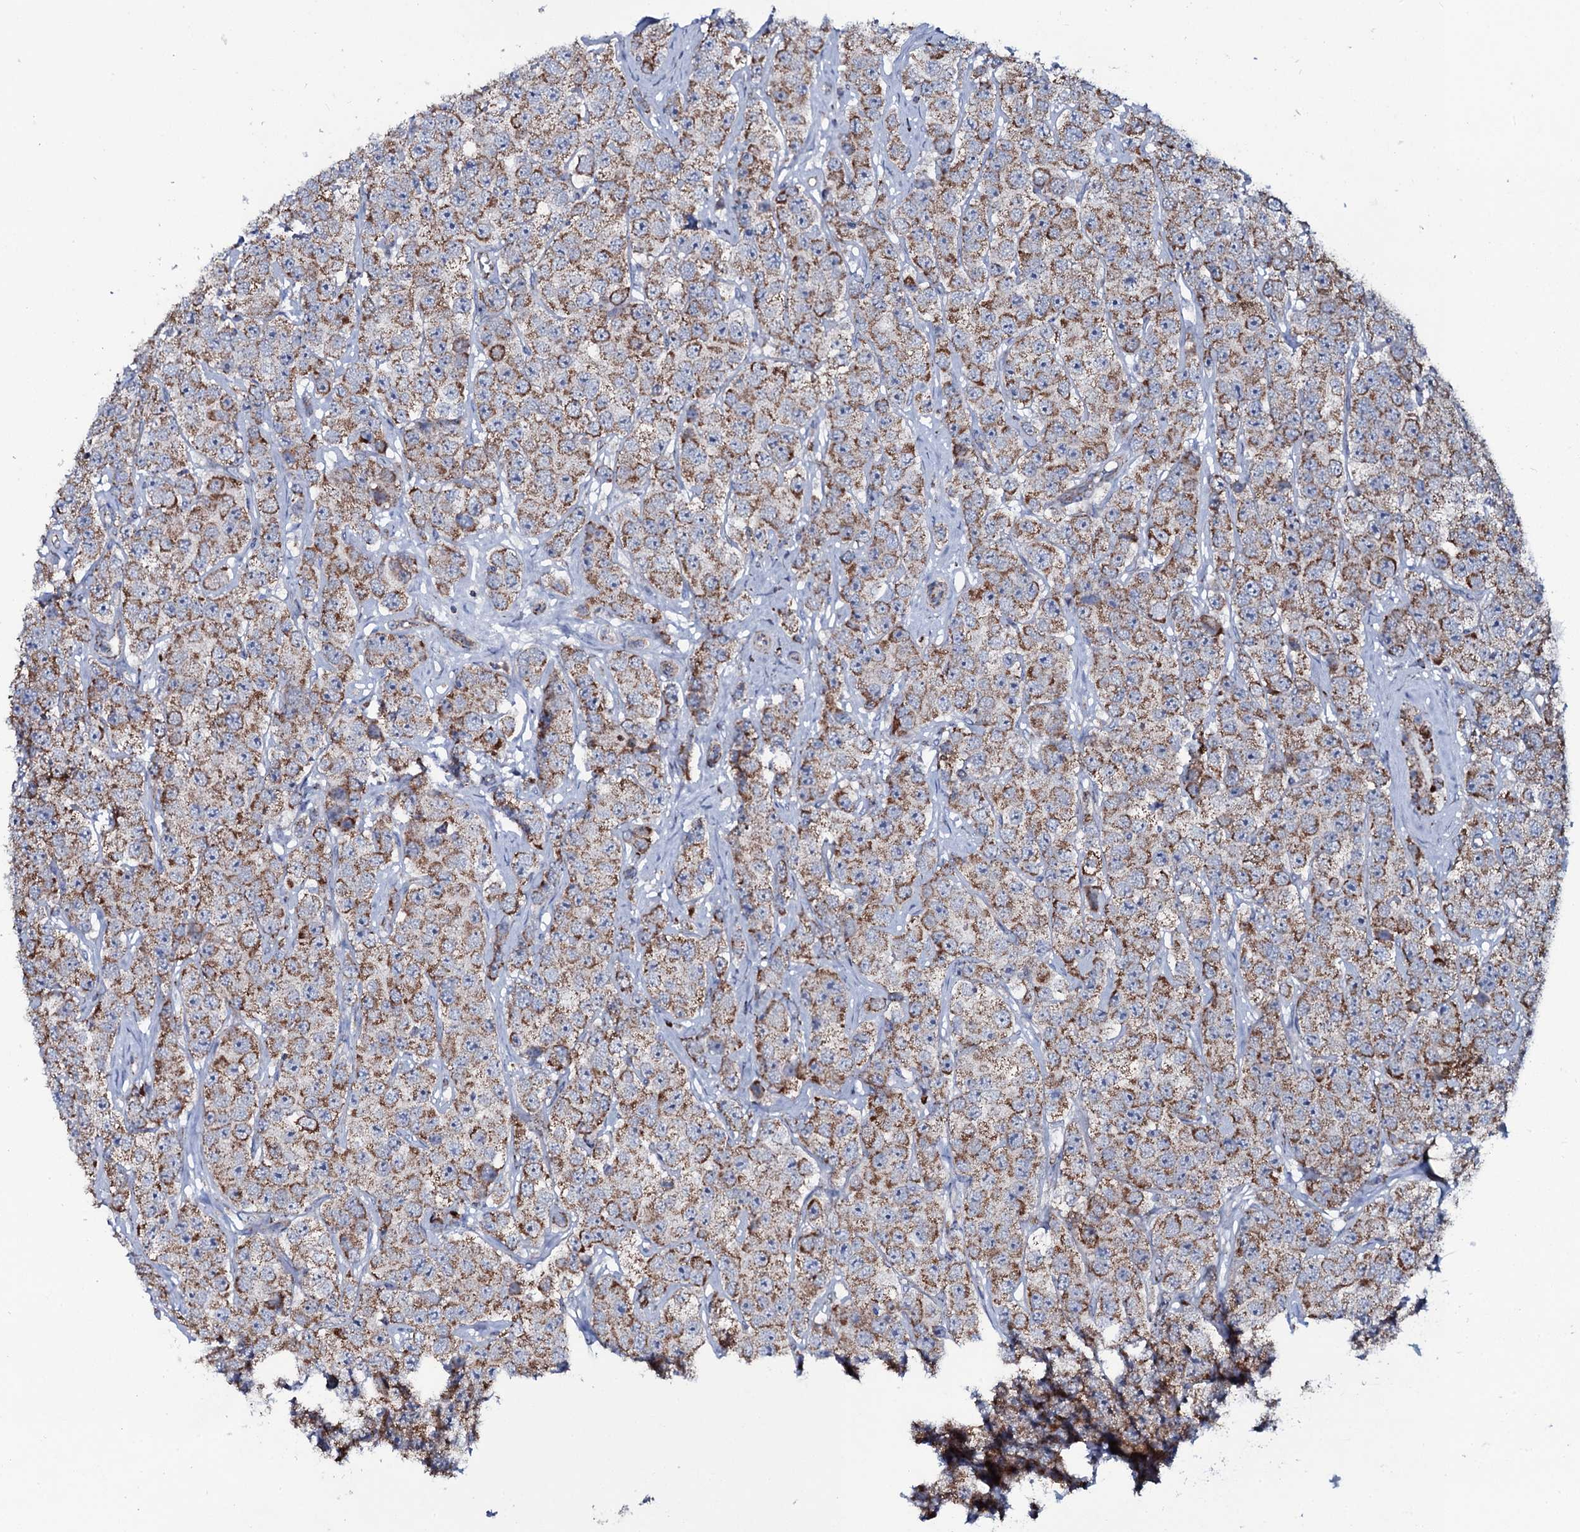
{"staining": {"intensity": "moderate", "quantity": ">75%", "location": "cytoplasmic/membranous"}, "tissue": "testis cancer", "cell_type": "Tumor cells", "image_type": "cancer", "snomed": [{"axis": "morphology", "description": "Seminoma, NOS"}, {"axis": "topography", "description": "Testis"}], "caption": "Immunohistochemistry (IHC) histopathology image of testis cancer (seminoma) stained for a protein (brown), which reveals medium levels of moderate cytoplasmic/membranous staining in approximately >75% of tumor cells.", "gene": "MRPS35", "patient": {"sex": "male", "age": 28}}